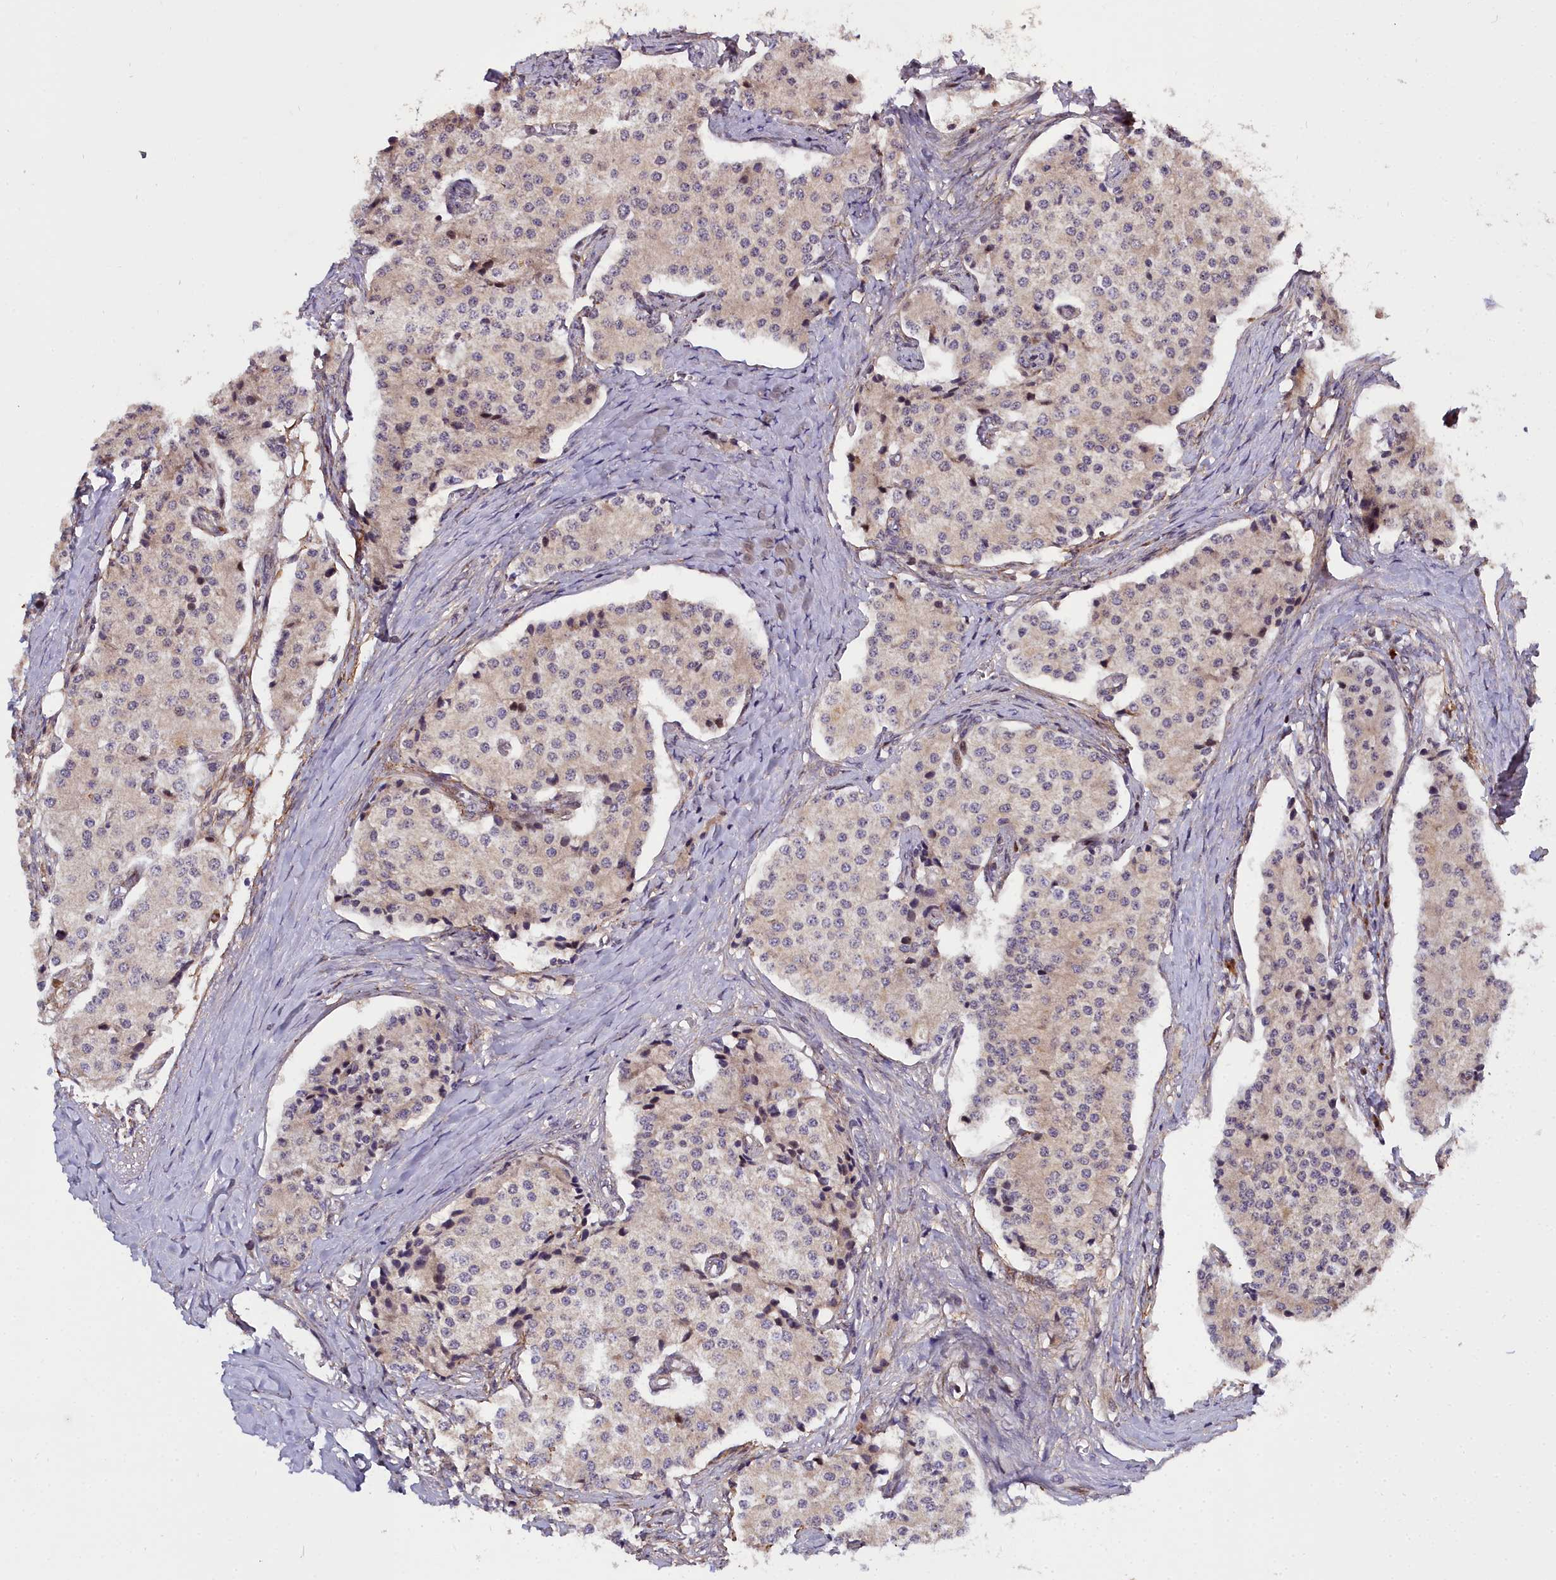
{"staining": {"intensity": "weak", "quantity": "<25%", "location": "cytoplasmic/membranous"}, "tissue": "carcinoid", "cell_type": "Tumor cells", "image_type": "cancer", "snomed": [{"axis": "morphology", "description": "Carcinoid, malignant, NOS"}, {"axis": "topography", "description": "Colon"}], "caption": "This is a micrograph of IHC staining of carcinoid, which shows no expression in tumor cells.", "gene": "MRPS11", "patient": {"sex": "female", "age": 52}}